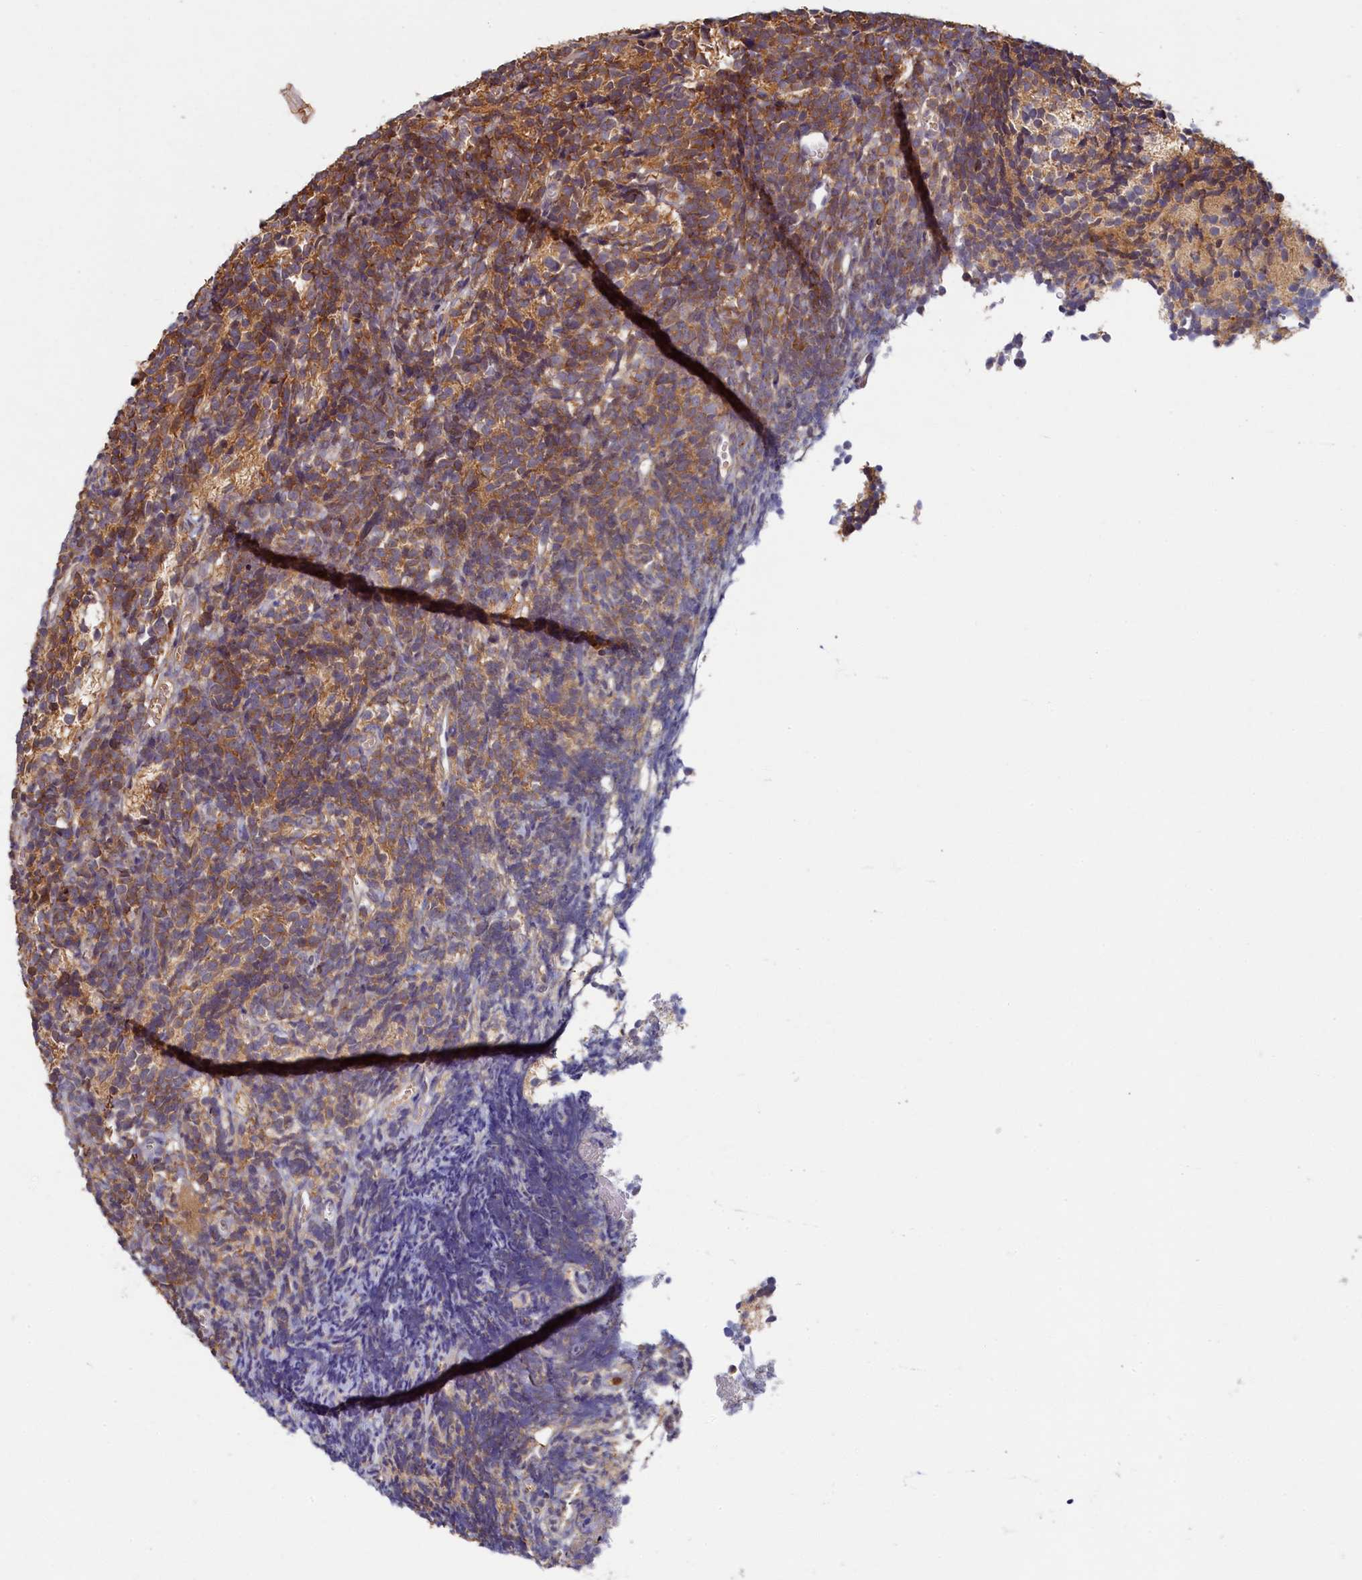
{"staining": {"intensity": "moderate", "quantity": ">75%", "location": "cytoplasmic/membranous"}, "tissue": "glioma", "cell_type": "Tumor cells", "image_type": "cancer", "snomed": [{"axis": "morphology", "description": "Glioma, malignant, Low grade"}, {"axis": "topography", "description": "Brain"}], "caption": "Brown immunohistochemical staining in human glioma exhibits moderate cytoplasmic/membranous staining in approximately >75% of tumor cells.", "gene": "TIMM8B", "patient": {"sex": "female", "age": 1}}